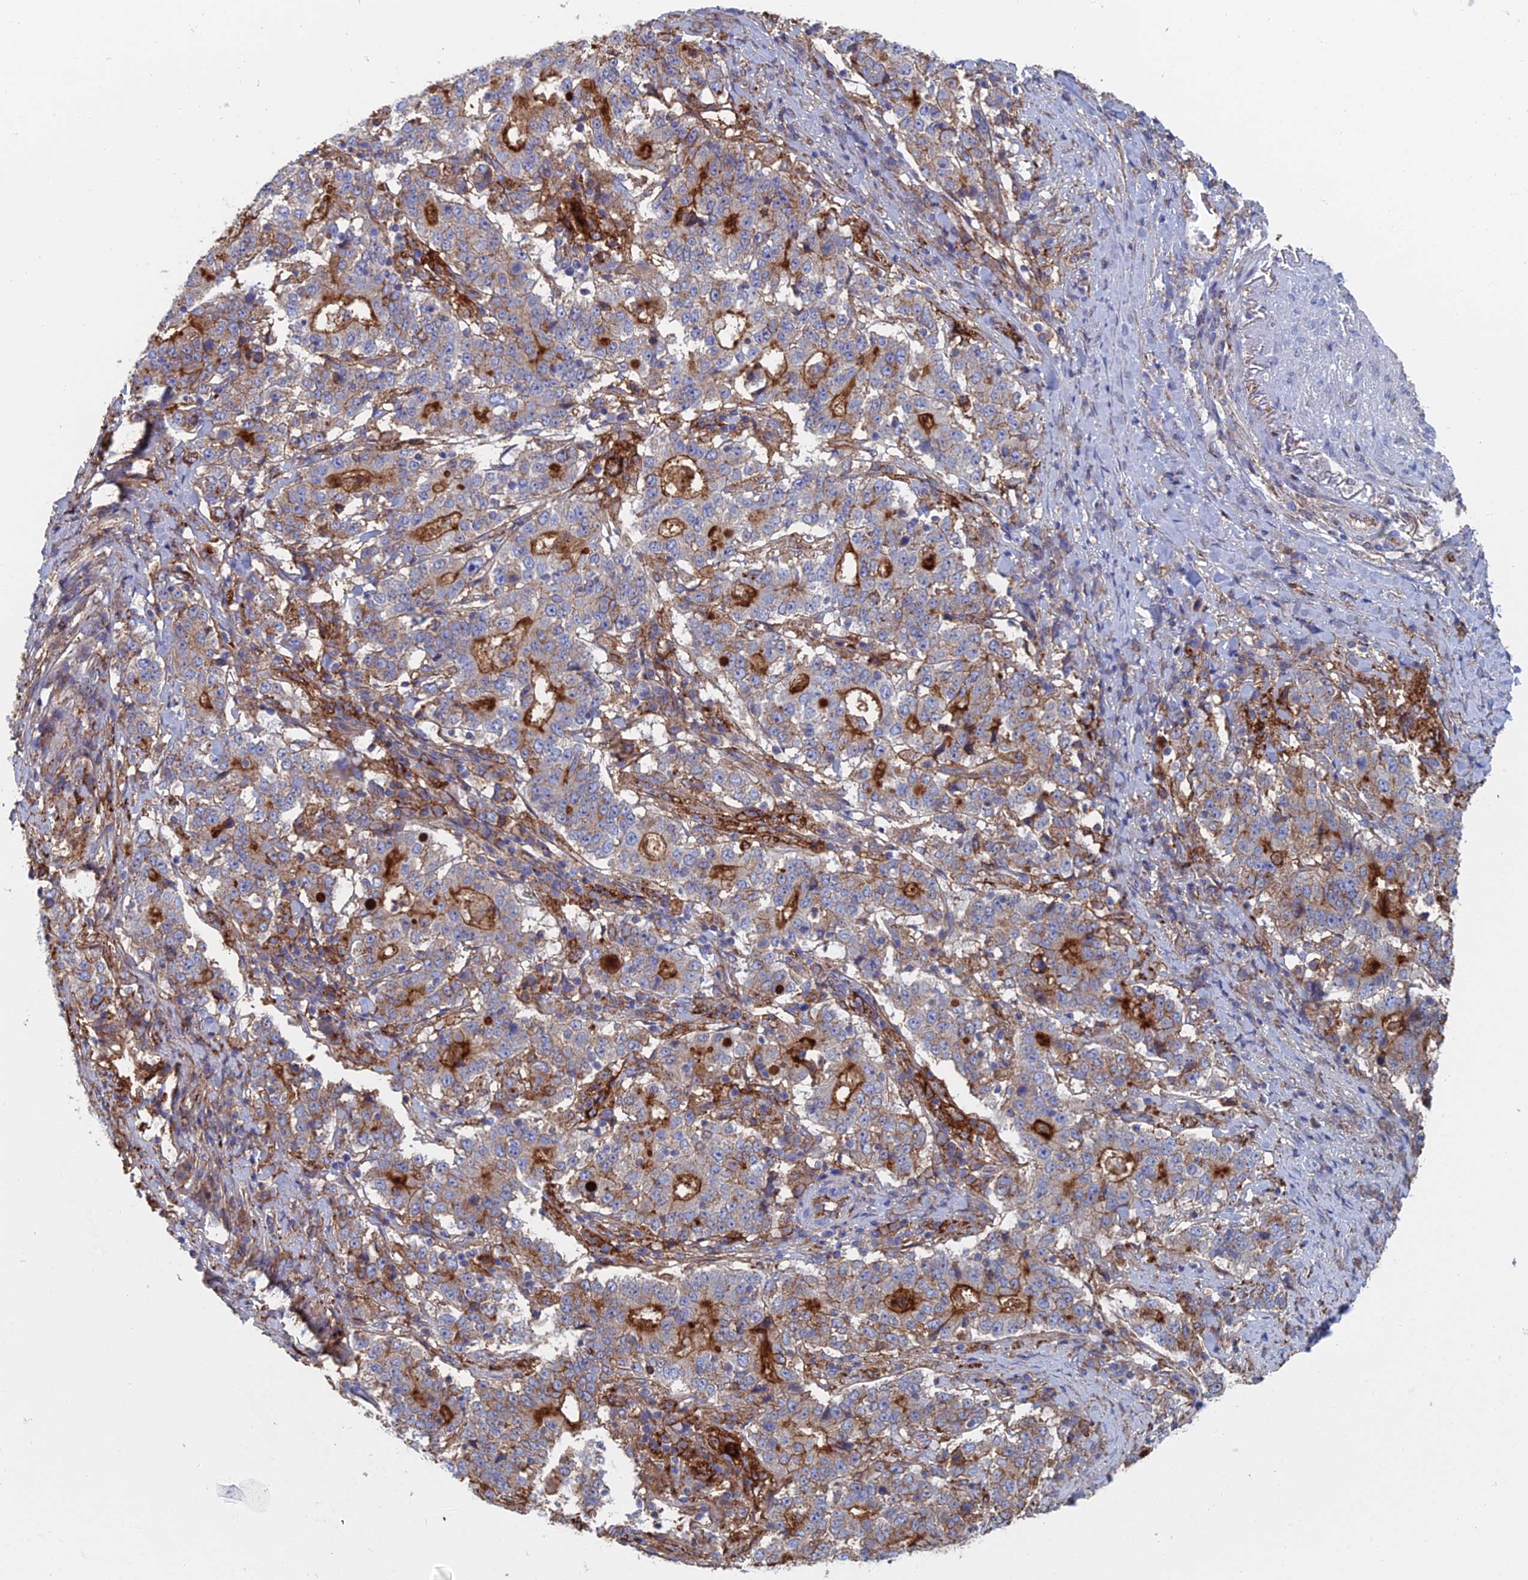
{"staining": {"intensity": "strong", "quantity": "<25%", "location": "cytoplasmic/membranous"}, "tissue": "stomach cancer", "cell_type": "Tumor cells", "image_type": "cancer", "snomed": [{"axis": "morphology", "description": "Adenocarcinoma, NOS"}, {"axis": "topography", "description": "Stomach"}], "caption": "DAB immunohistochemical staining of human stomach adenocarcinoma displays strong cytoplasmic/membranous protein expression in about <25% of tumor cells.", "gene": "SNX11", "patient": {"sex": "male", "age": 59}}